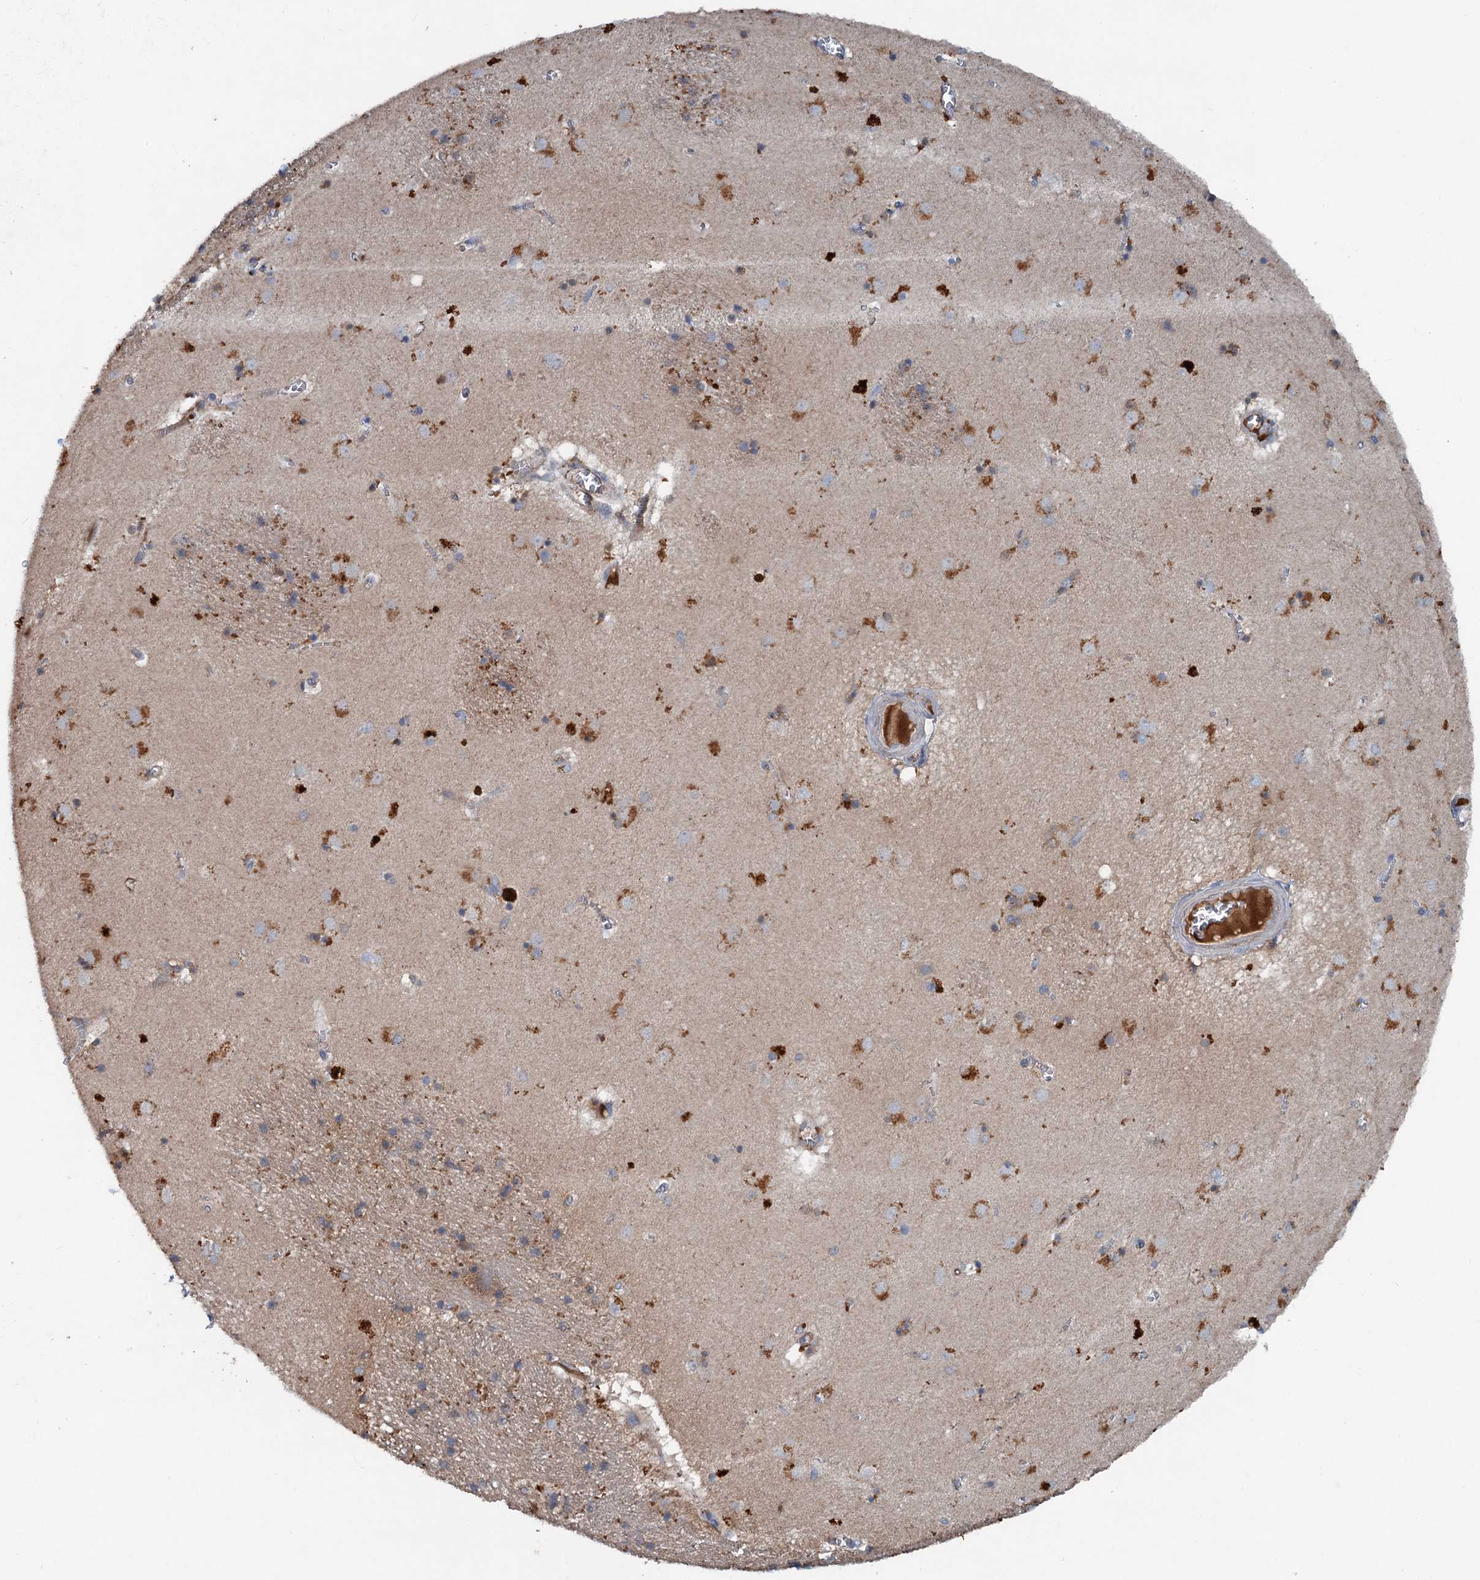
{"staining": {"intensity": "moderate", "quantity": "<25%", "location": "cytoplasmic/membranous"}, "tissue": "caudate", "cell_type": "Glial cells", "image_type": "normal", "snomed": [{"axis": "morphology", "description": "Normal tissue, NOS"}, {"axis": "topography", "description": "Lateral ventricle wall"}], "caption": "Moderate cytoplasmic/membranous protein expression is appreciated in about <25% of glial cells in caudate.", "gene": "TAPBPL", "patient": {"sex": "male", "age": 70}}